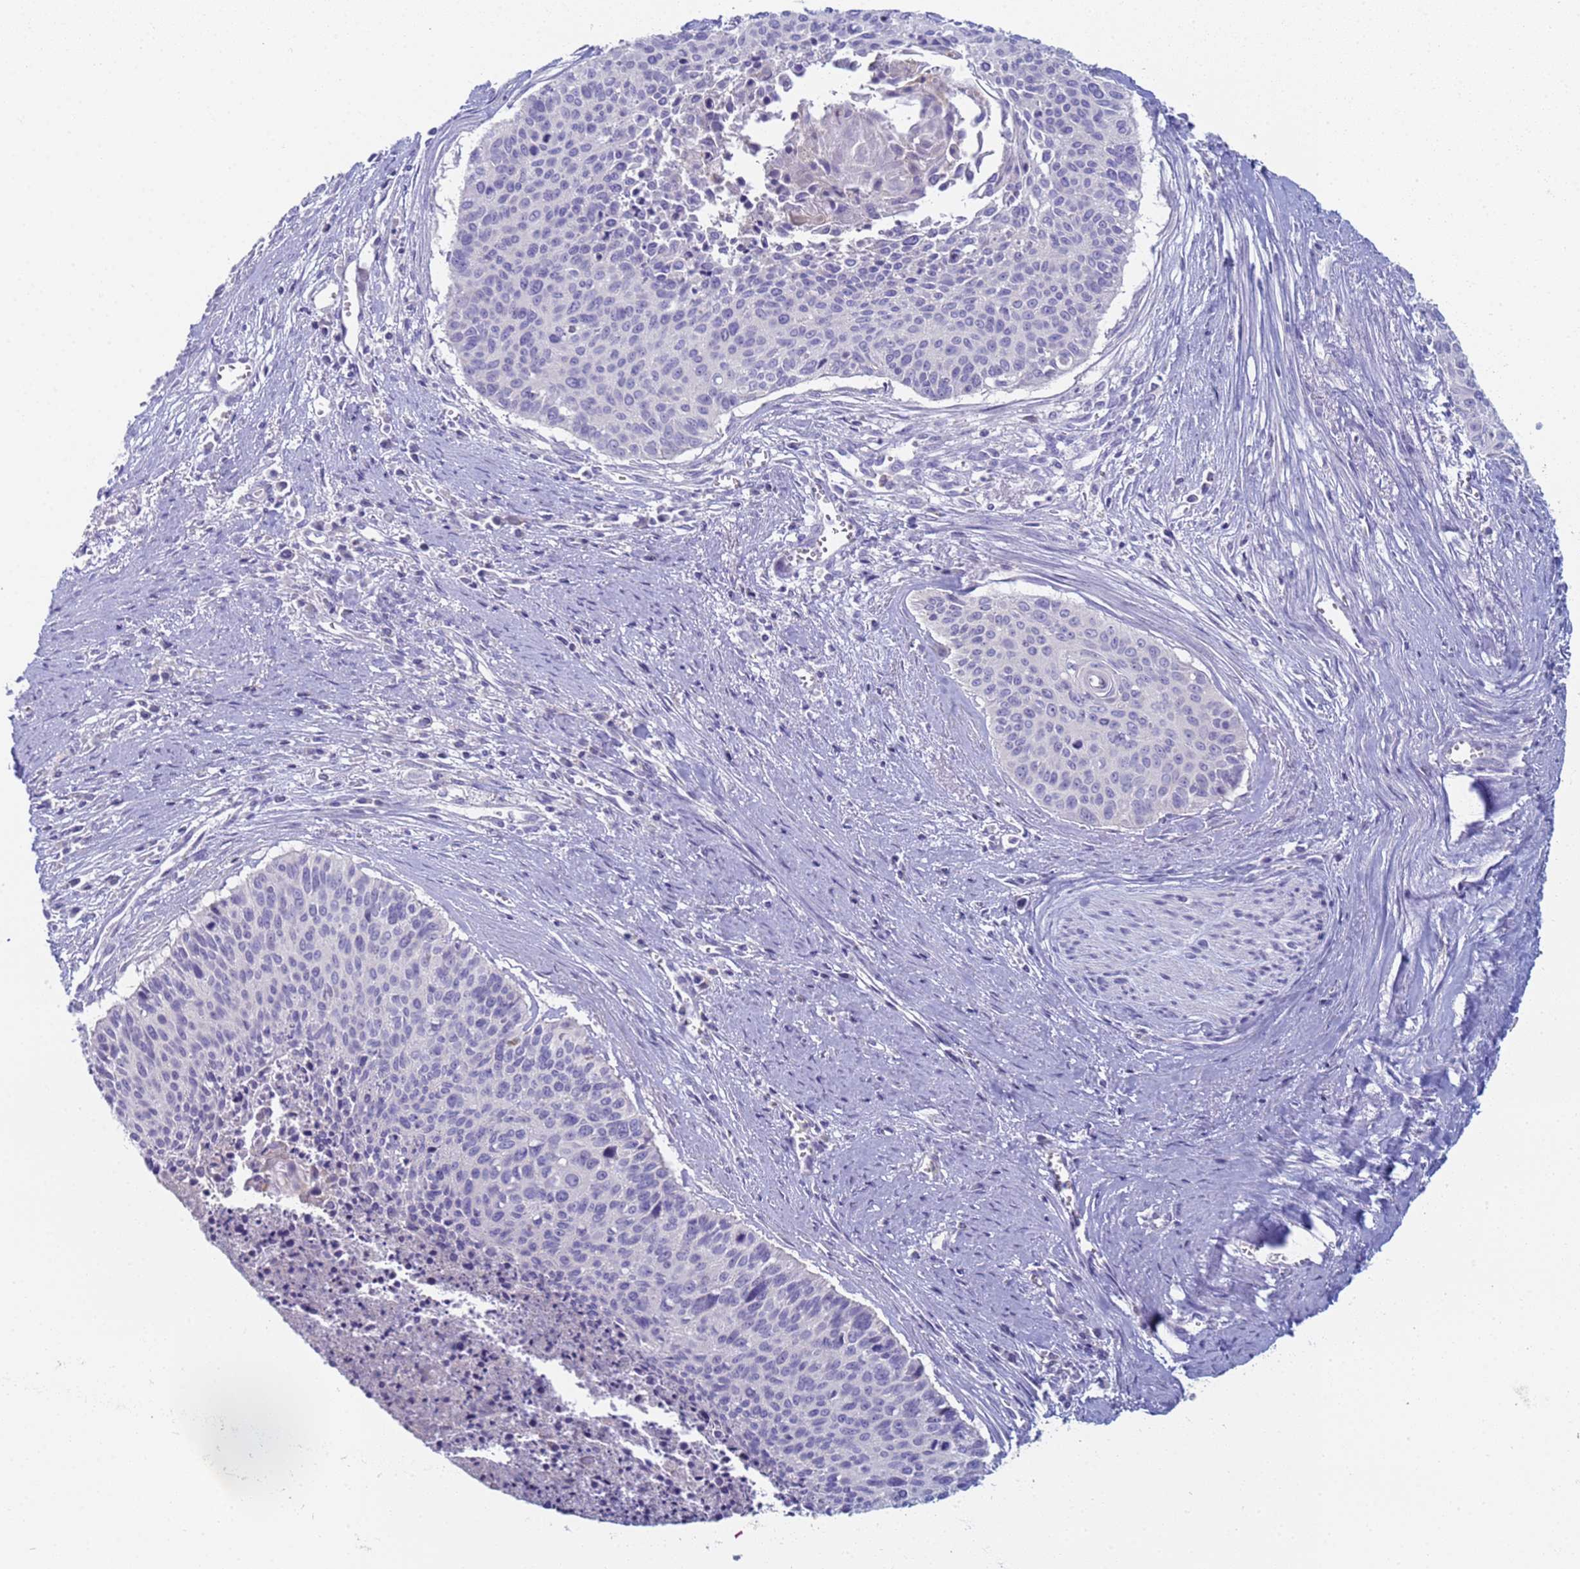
{"staining": {"intensity": "negative", "quantity": "none", "location": "none"}, "tissue": "cervical cancer", "cell_type": "Tumor cells", "image_type": "cancer", "snomed": [{"axis": "morphology", "description": "Squamous cell carcinoma, NOS"}, {"axis": "topography", "description": "Cervix"}], "caption": "Micrograph shows no protein positivity in tumor cells of cervical cancer (squamous cell carcinoma) tissue.", "gene": "CR1", "patient": {"sex": "female", "age": 55}}